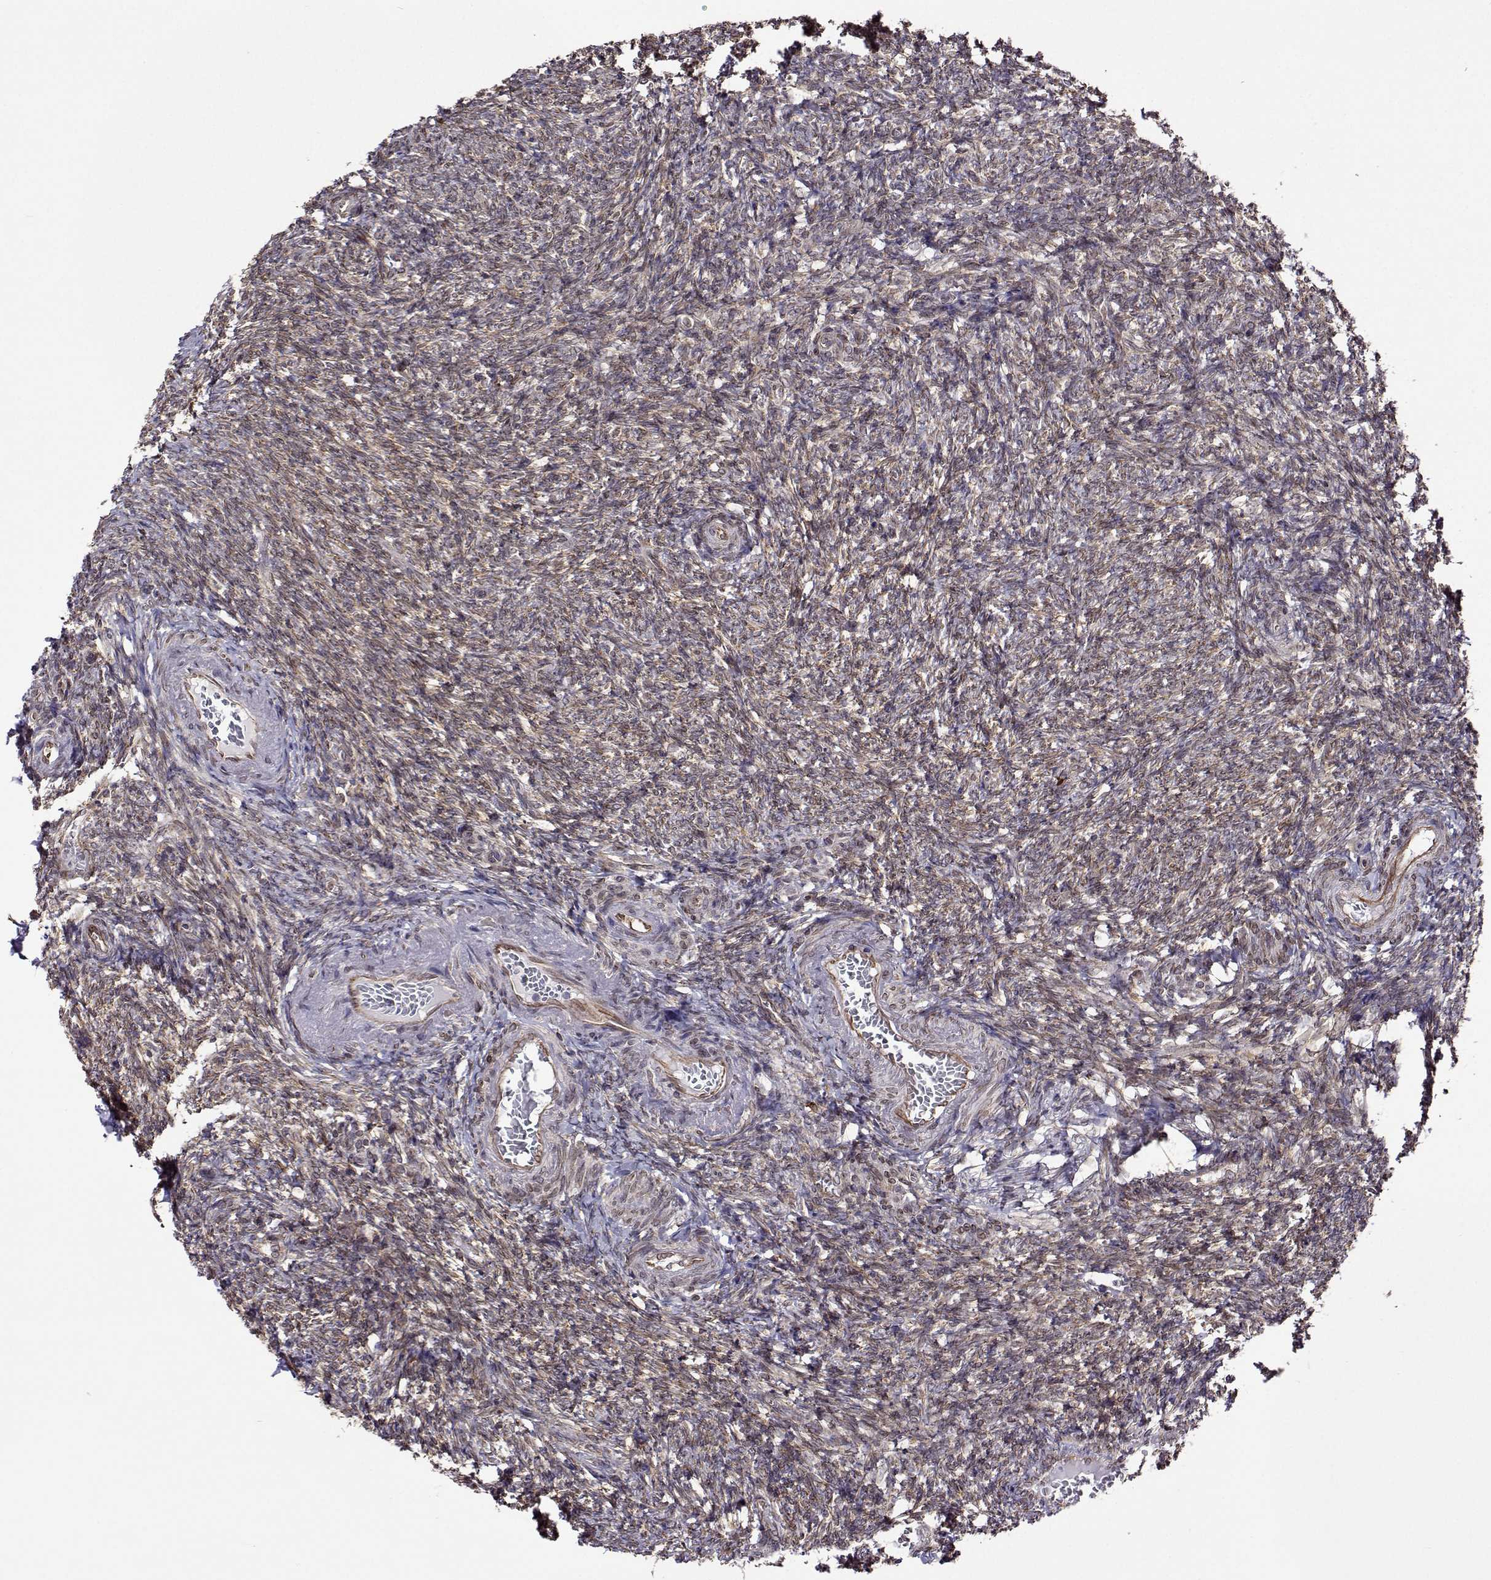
{"staining": {"intensity": "moderate", "quantity": ">75%", "location": "cytoplasmic/membranous"}, "tissue": "ovary", "cell_type": "Follicle cells", "image_type": "normal", "snomed": [{"axis": "morphology", "description": "Normal tissue, NOS"}, {"axis": "topography", "description": "Ovary"}], "caption": "A medium amount of moderate cytoplasmic/membranous positivity is seen in approximately >75% of follicle cells in benign ovary.", "gene": "PGRMC2", "patient": {"sex": "female", "age": 39}}